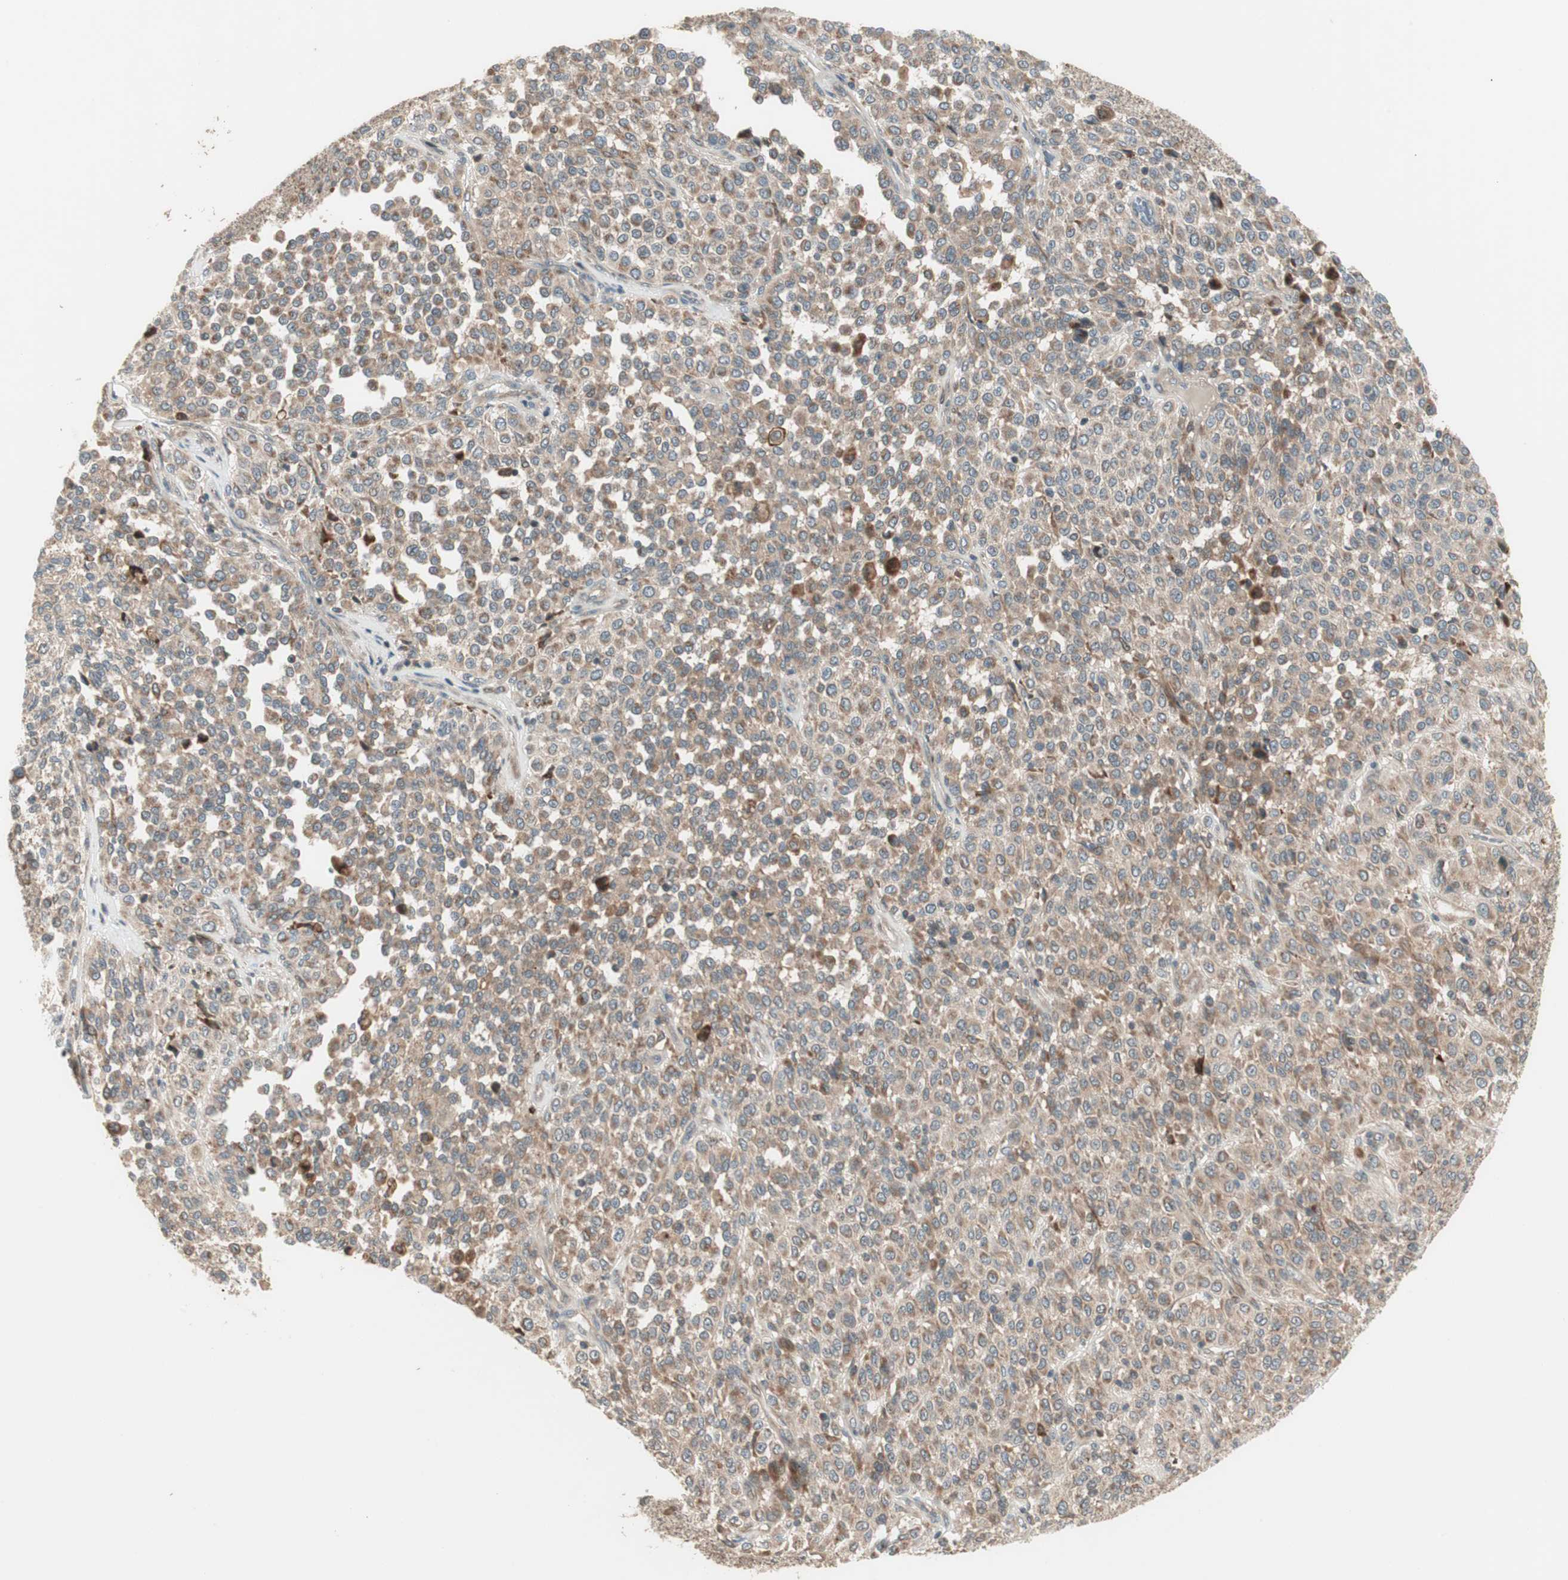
{"staining": {"intensity": "weak", "quantity": ">75%", "location": "cytoplasmic/membranous"}, "tissue": "melanoma", "cell_type": "Tumor cells", "image_type": "cancer", "snomed": [{"axis": "morphology", "description": "Malignant melanoma, Metastatic site"}, {"axis": "topography", "description": "Pancreas"}], "caption": "Human malignant melanoma (metastatic site) stained with a brown dye demonstrates weak cytoplasmic/membranous positive expression in about >75% of tumor cells.", "gene": "SFRP1", "patient": {"sex": "female", "age": 30}}